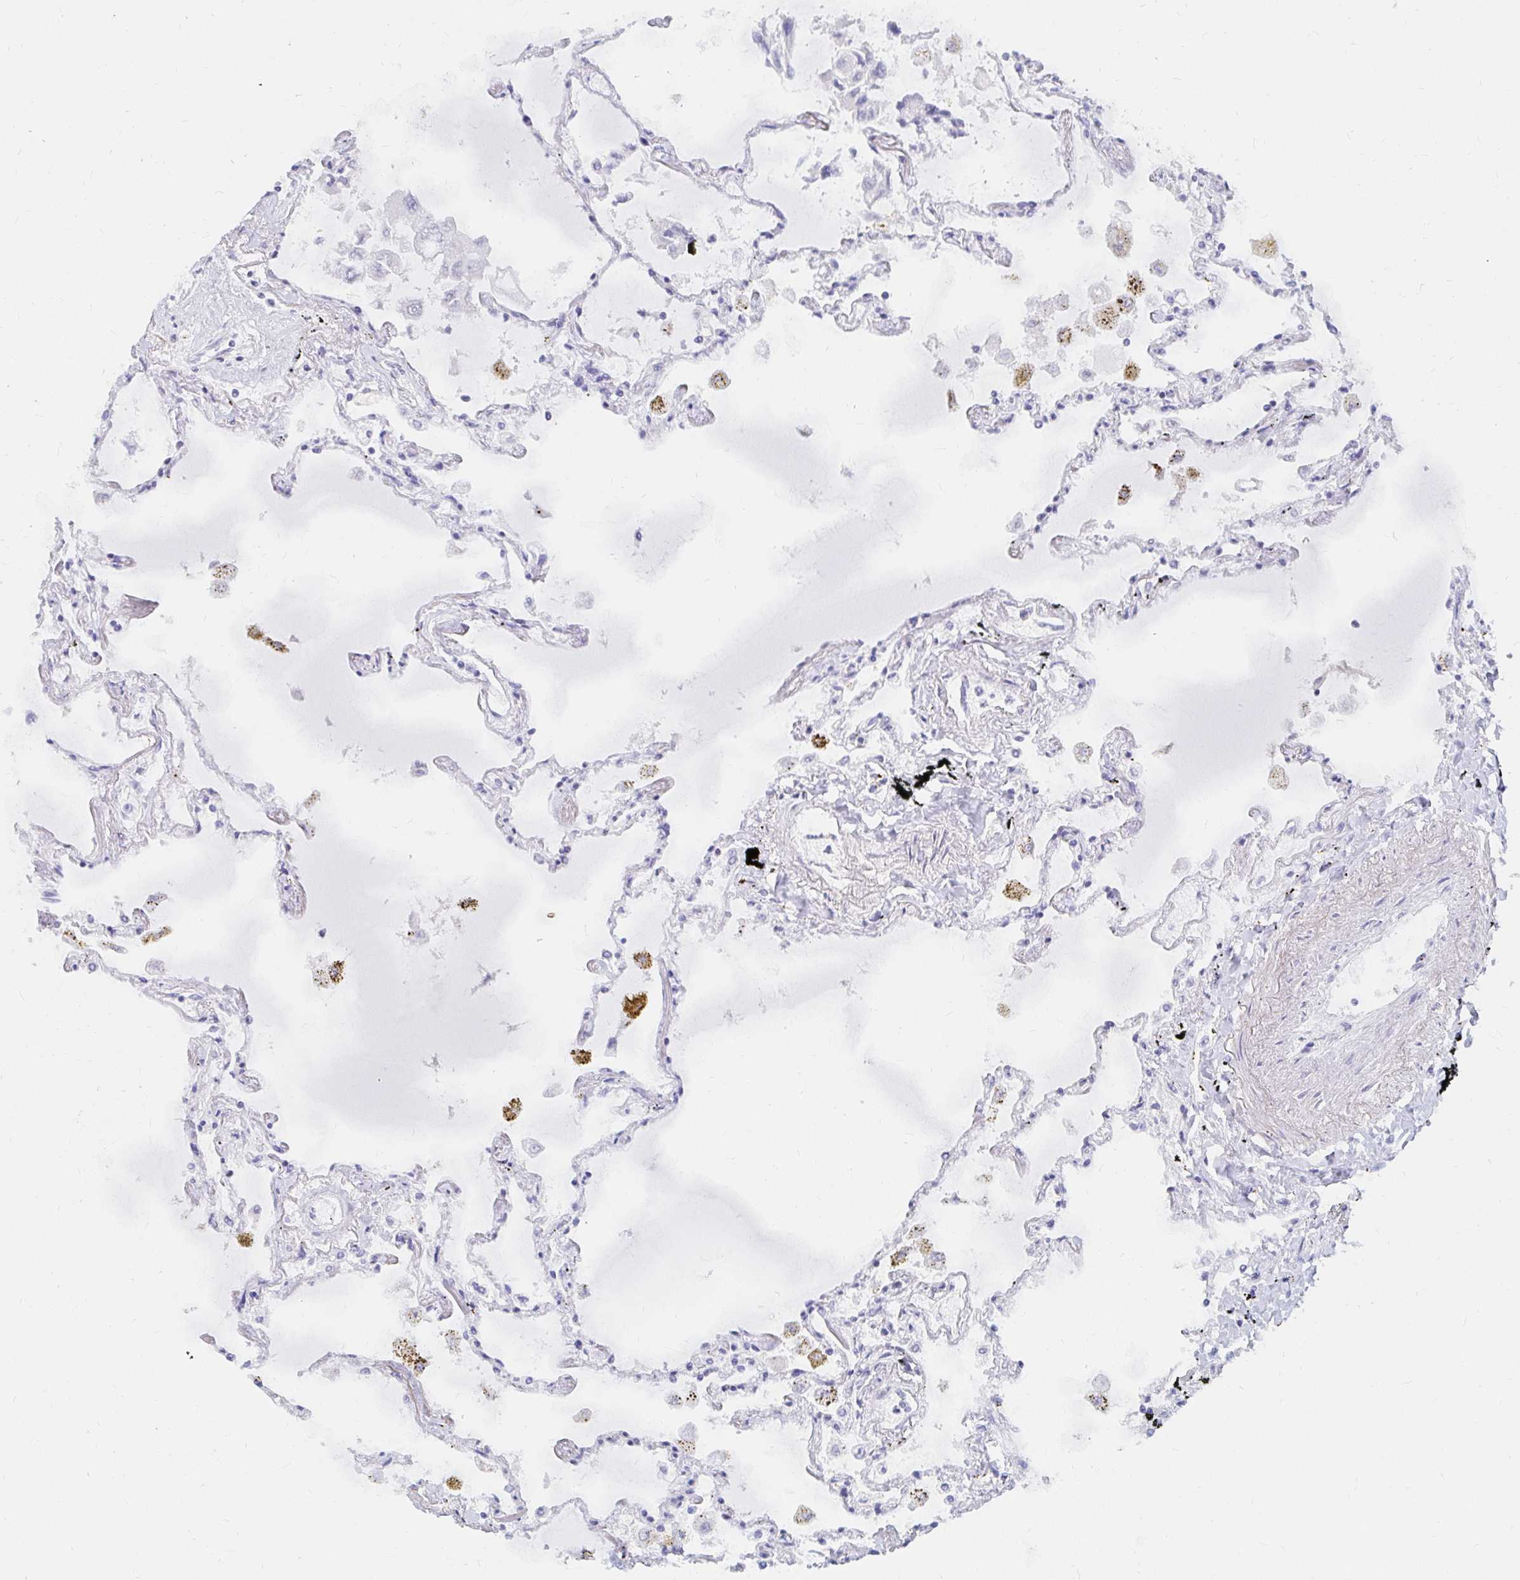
{"staining": {"intensity": "moderate", "quantity": "<25%", "location": "nuclear"}, "tissue": "lung", "cell_type": "Alveolar cells", "image_type": "normal", "snomed": [{"axis": "morphology", "description": "Normal tissue, NOS"}, {"axis": "morphology", "description": "Adenocarcinoma, NOS"}, {"axis": "topography", "description": "Cartilage tissue"}, {"axis": "topography", "description": "Lung"}], "caption": "IHC (DAB) staining of benign human lung exhibits moderate nuclear protein staining in about <25% of alveolar cells. (Stains: DAB (3,3'-diaminobenzidine) in brown, nuclei in blue, Microscopy: brightfield microscopy at high magnification).", "gene": "COL28A1", "patient": {"sex": "female", "age": 67}}